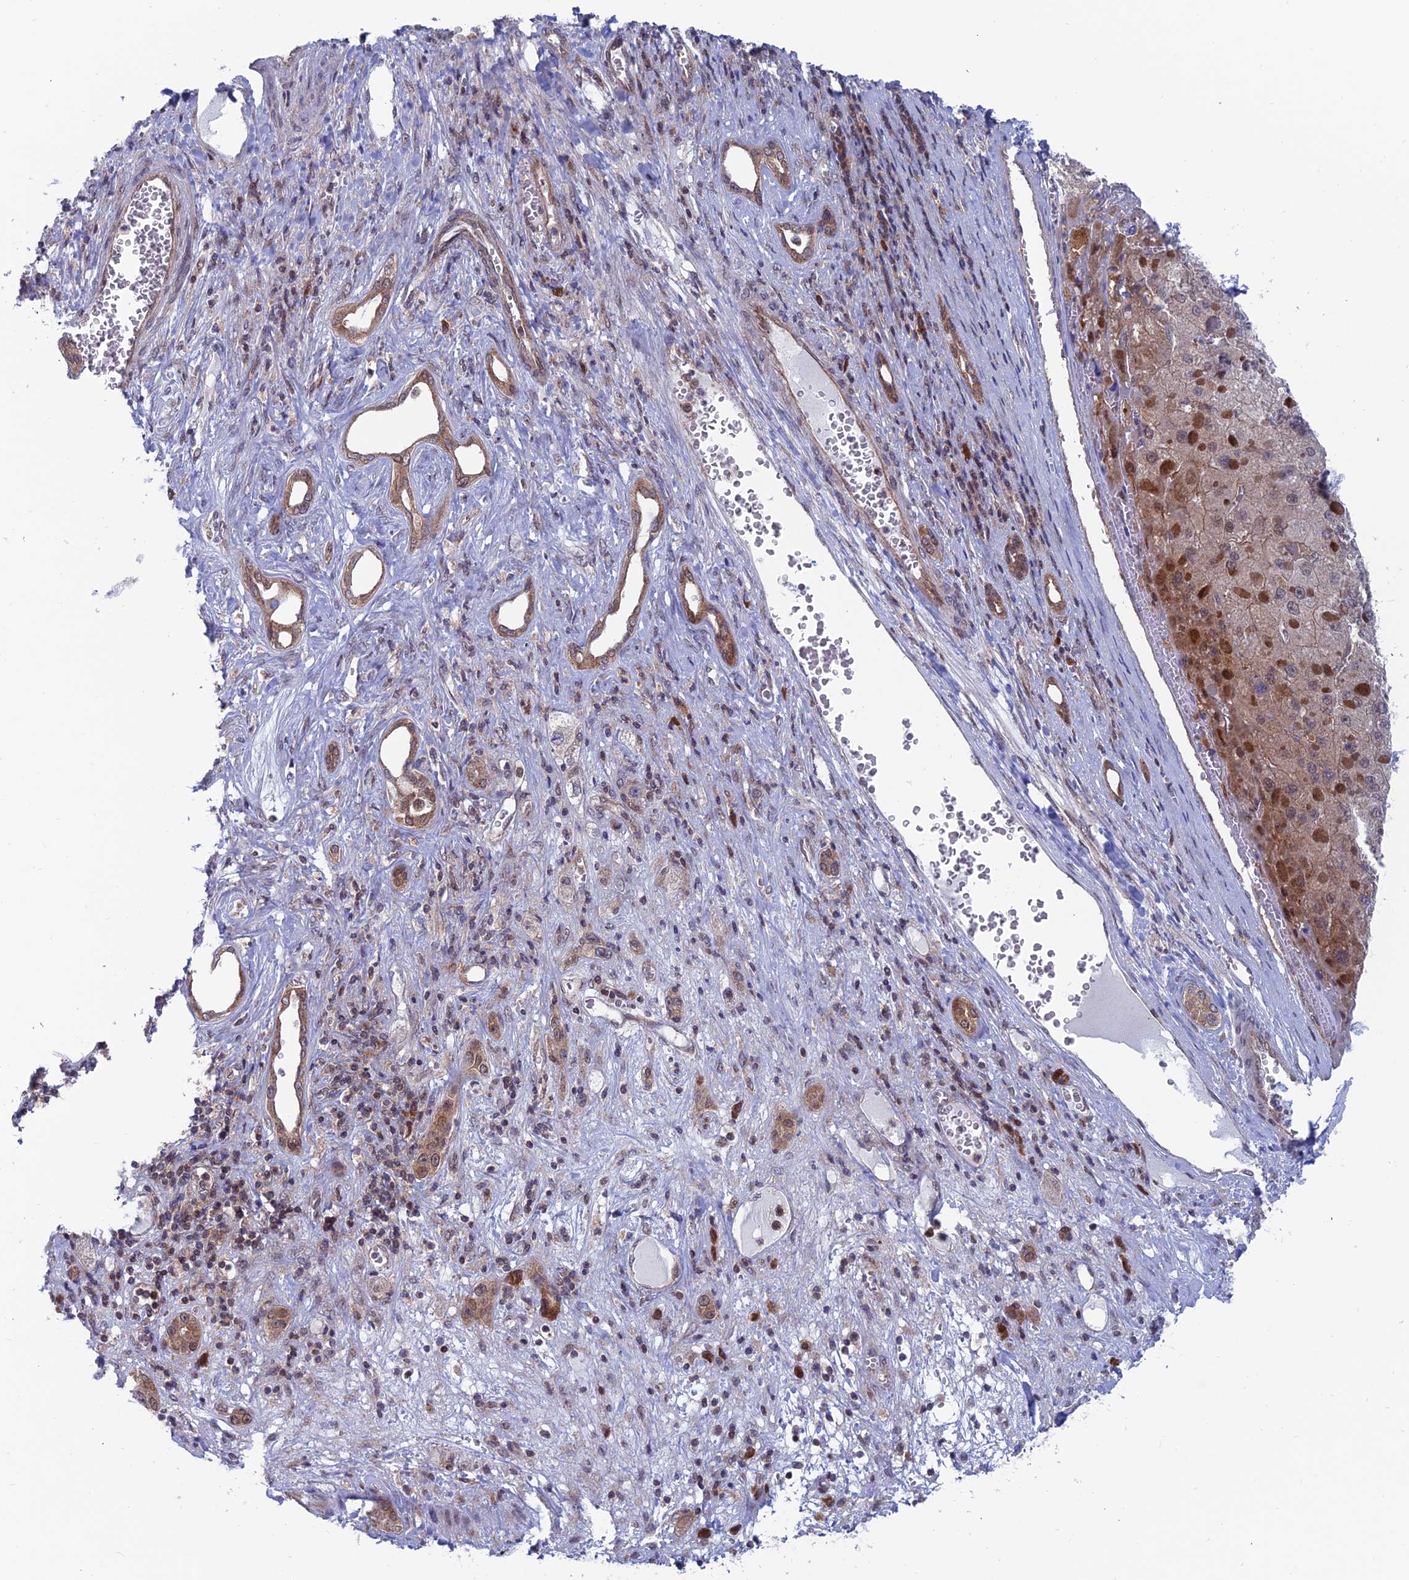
{"staining": {"intensity": "moderate", "quantity": ">75%", "location": "cytoplasmic/membranous,nuclear"}, "tissue": "liver cancer", "cell_type": "Tumor cells", "image_type": "cancer", "snomed": [{"axis": "morphology", "description": "Carcinoma, Hepatocellular, NOS"}, {"axis": "topography", "description": "Liver"}], "caption": "This image displays IHC staining of human liver hepatocellular carcinoma, with medium moderate cytoplasmic/membranous and nuclear positivity in about >75% of tumor cells.", "gene": "IGBP1", "patient": {"sex": "female", "age": 73}}